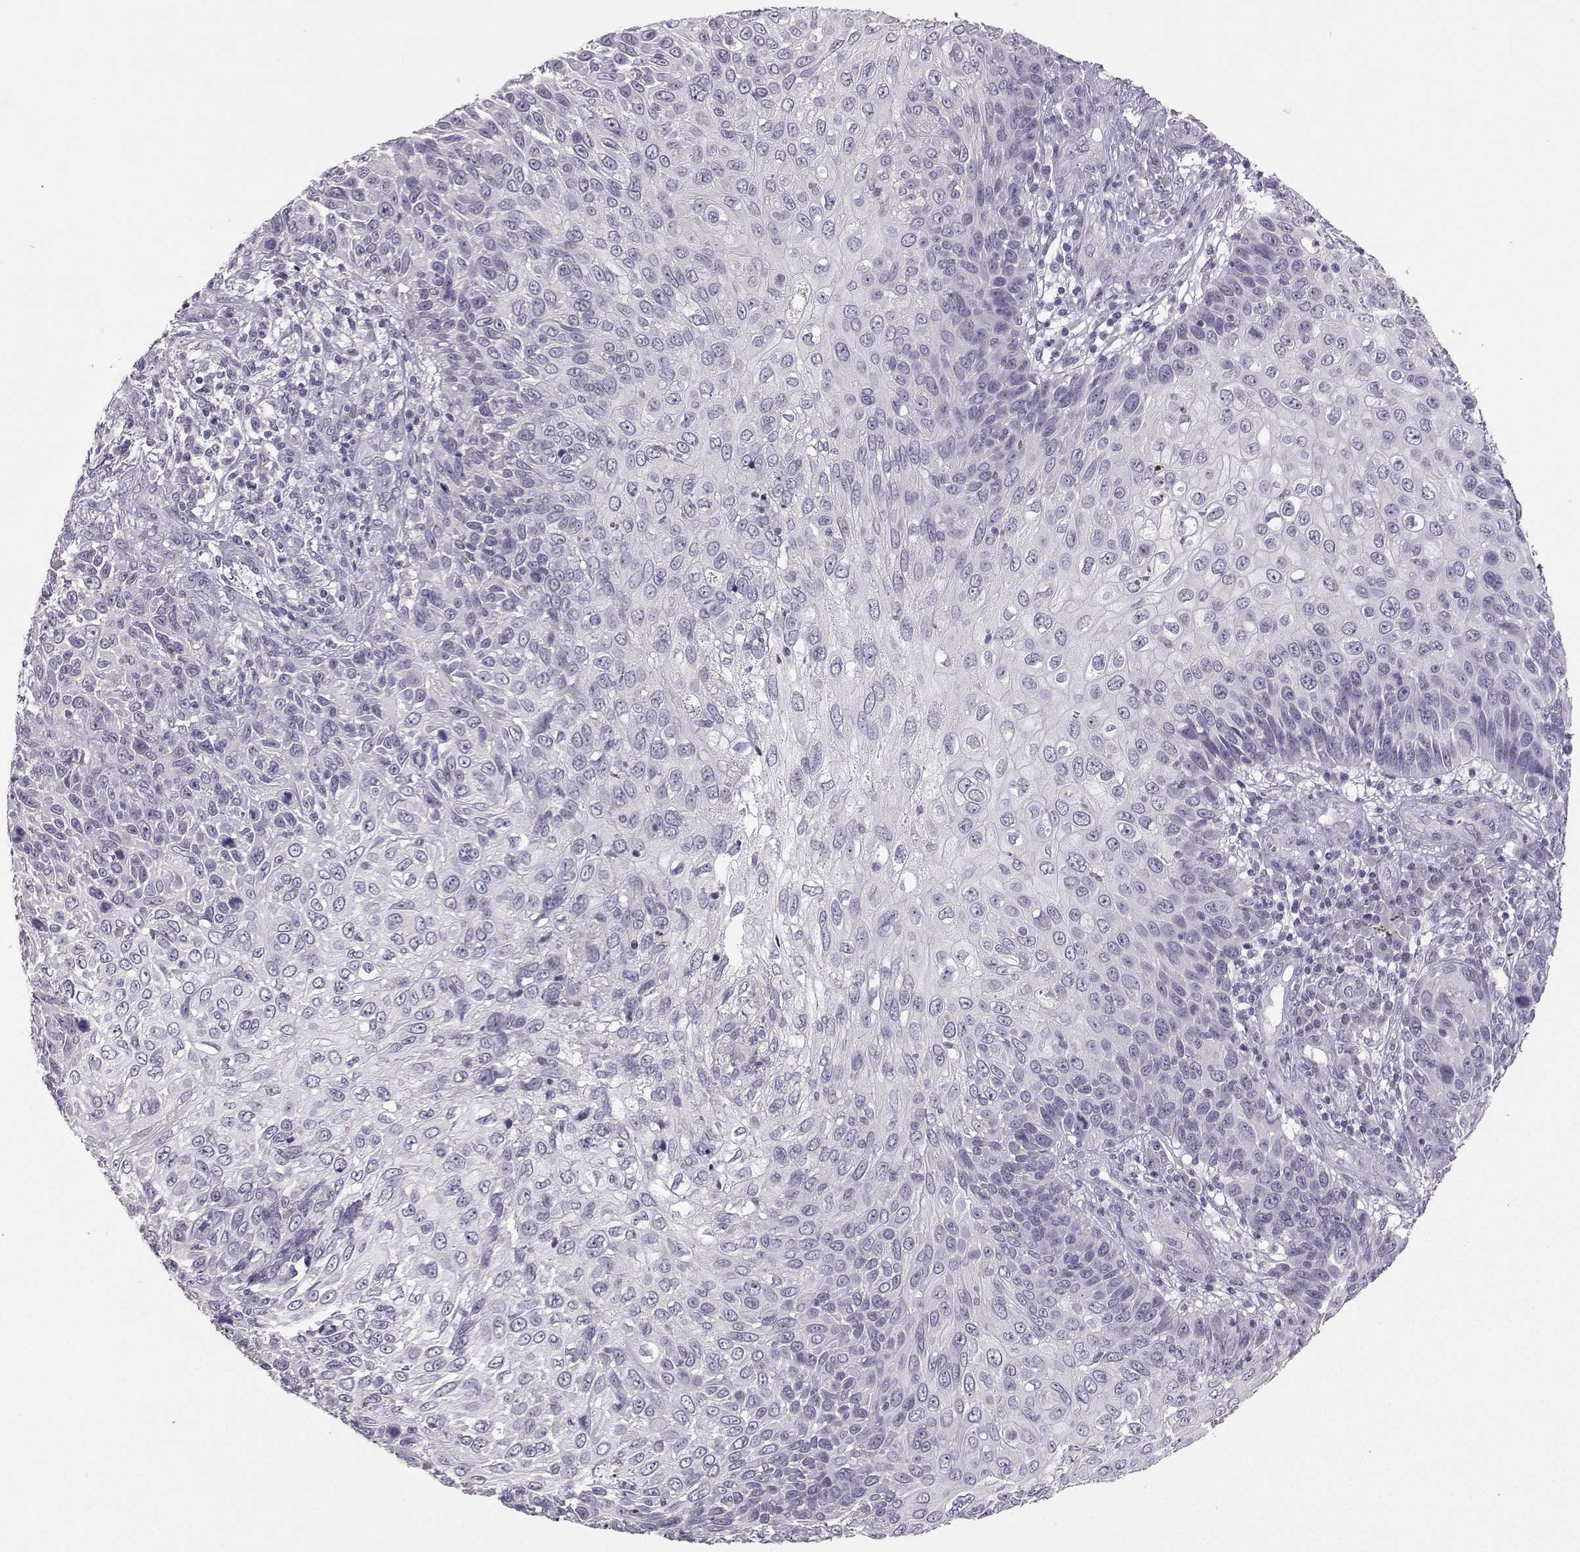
{"staining": {"intensity": "negative", "quantity": "none", "location": "none"}, "tissue": "skin cancer", "cell_type": "Tumor cells", "image_type": "cancer", "snomed": [{"axis": "morphology", "description": "Squamous cell carcinoma, NOS"}, {"axis": "topography", "description": "Skin"}], "caption": "This is an immunohistochemistry (IHC) photomicrograph of human squamous cell carcinoma (skin). There is no positivity in tumor cells.", "gene": "PKP2", "patient": {"sex": "male", "age": 92}}